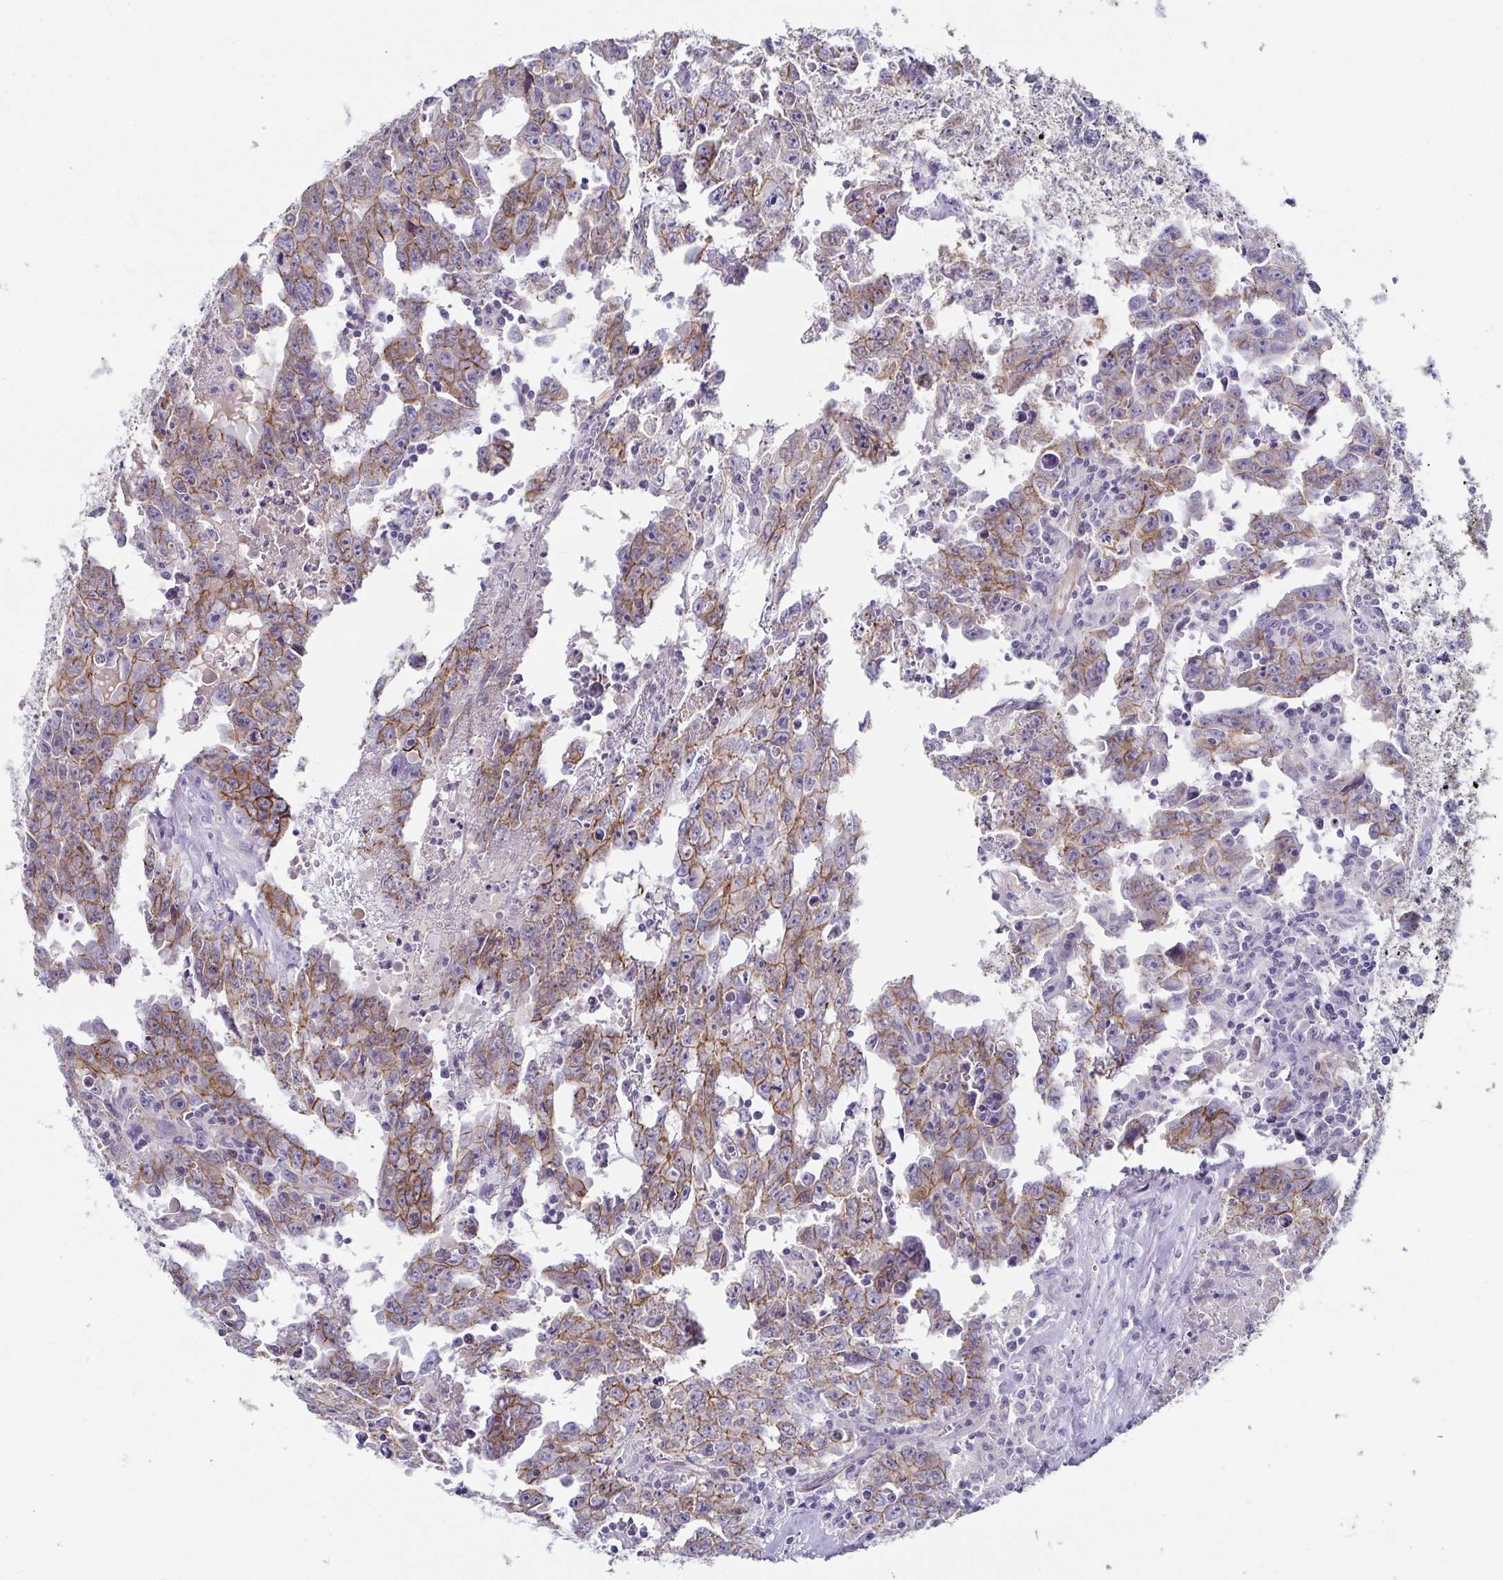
{"staining": {"intensity": "moderate", "quantity": "<25%", "location": "cytoplasmic/membranous"}, "tissue": "testis cancer", "cell_type": "Tumor cells", "image_type": "cancer", "snomed": [{"axis": "morphology", "description": "Carcinoma, Embryonal, NOS"}, {"axis": "topography", "description": "Testis"}], "caption": "An image of embryonal carcinoma (testis) stained for a protein shows moderate cytoplasmic/membranous brown staining in tumor cells.", "gene": "PIWIL3", "patient": {"sex": "male", "age": 22}}